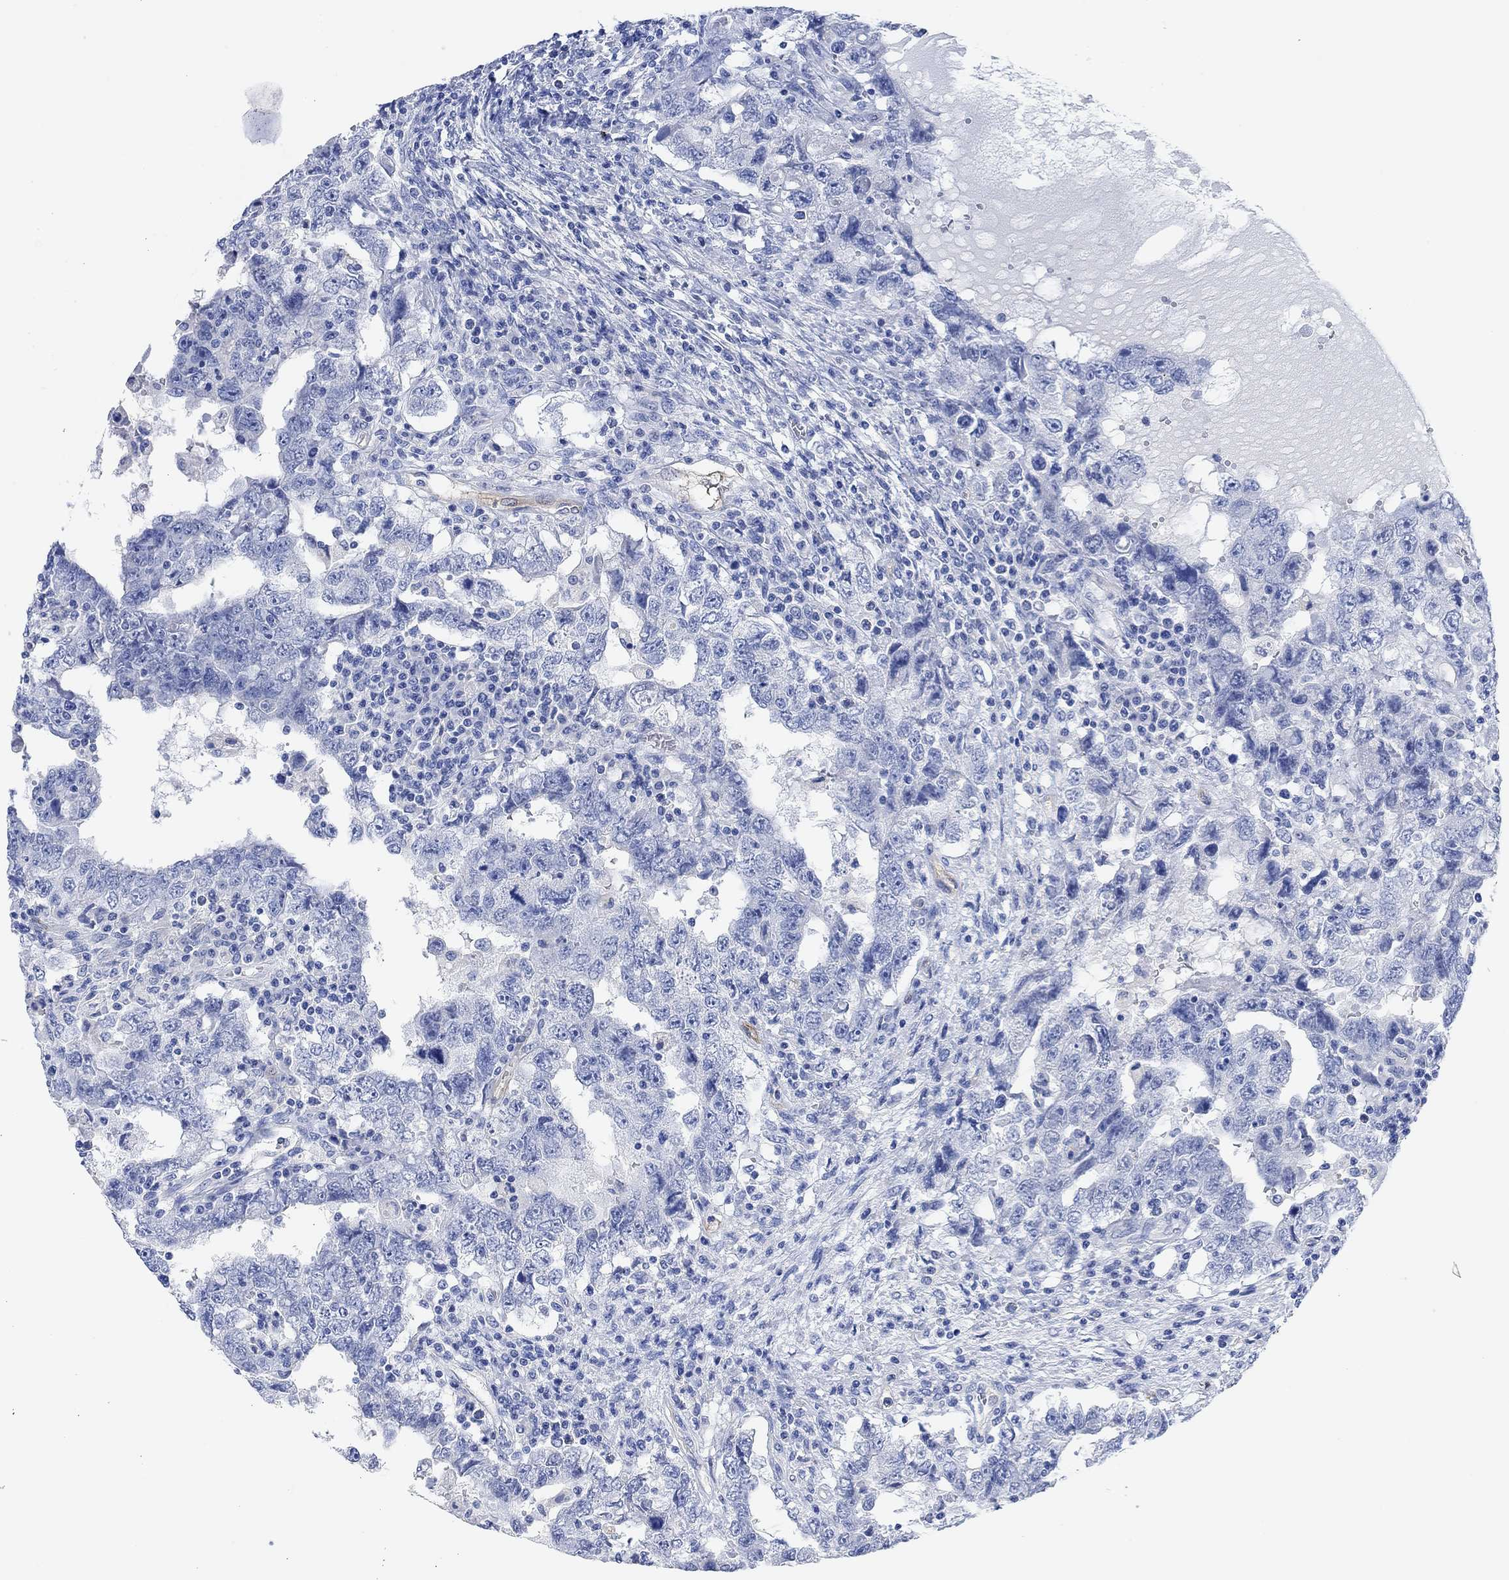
{"staining": {"intensity": "negative", "quantity": "none", "location": "none"}, "tissue": "testis cancer", "cell_type": "Tumor cells", "image_type": "cancer", "snomed": [{"axis": "morphology", "description": "Carcinoma, Embryonal, NOS"}, {"axis": "topography", "description": "Testis"}], "caption": "This is an IHC histopathology image of human testis cancer (embryonal carcinoma). There is no staining in tumor cells.", "gene": "VAT1L", "patient": {"sex": "male", "age": 26}}